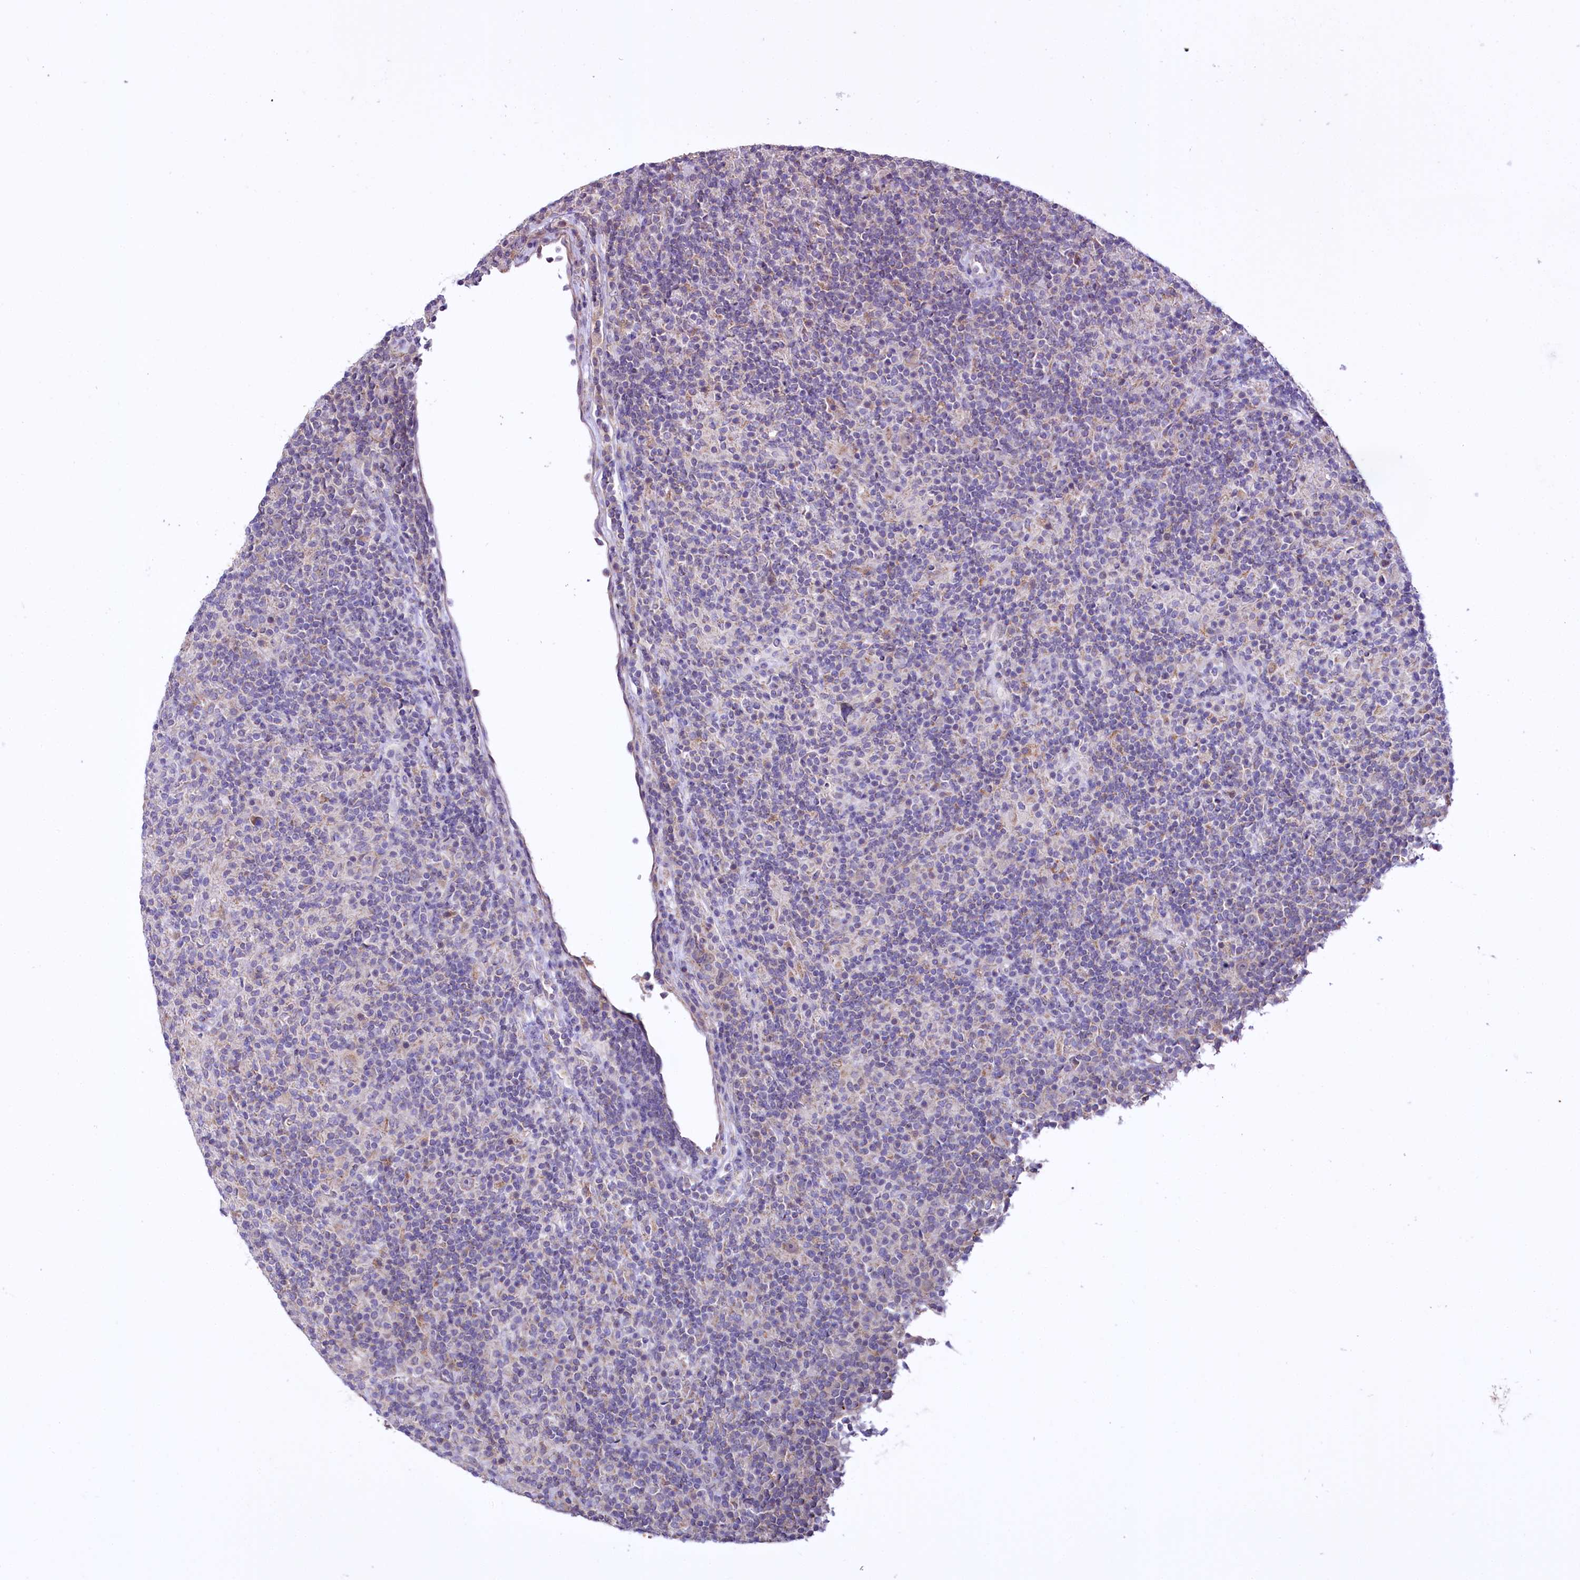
{"staining": {"intensity": "negative", "quantity": "none", "location": "none"}, "tissue": "lymphoma", "cell_type": "Tumor cells", "image_type": "cancer", "snomed": [{"axis": "morphology", "description": "Hodgkin's disease, NOS"}, {"axis": "topography", "description": "Lymph node"}], "caption": "The image shows no staining of tumor cells in Hodgkin's disease.", "gene": "CEP295", "patient": {"sex": "male", "age": 70}}